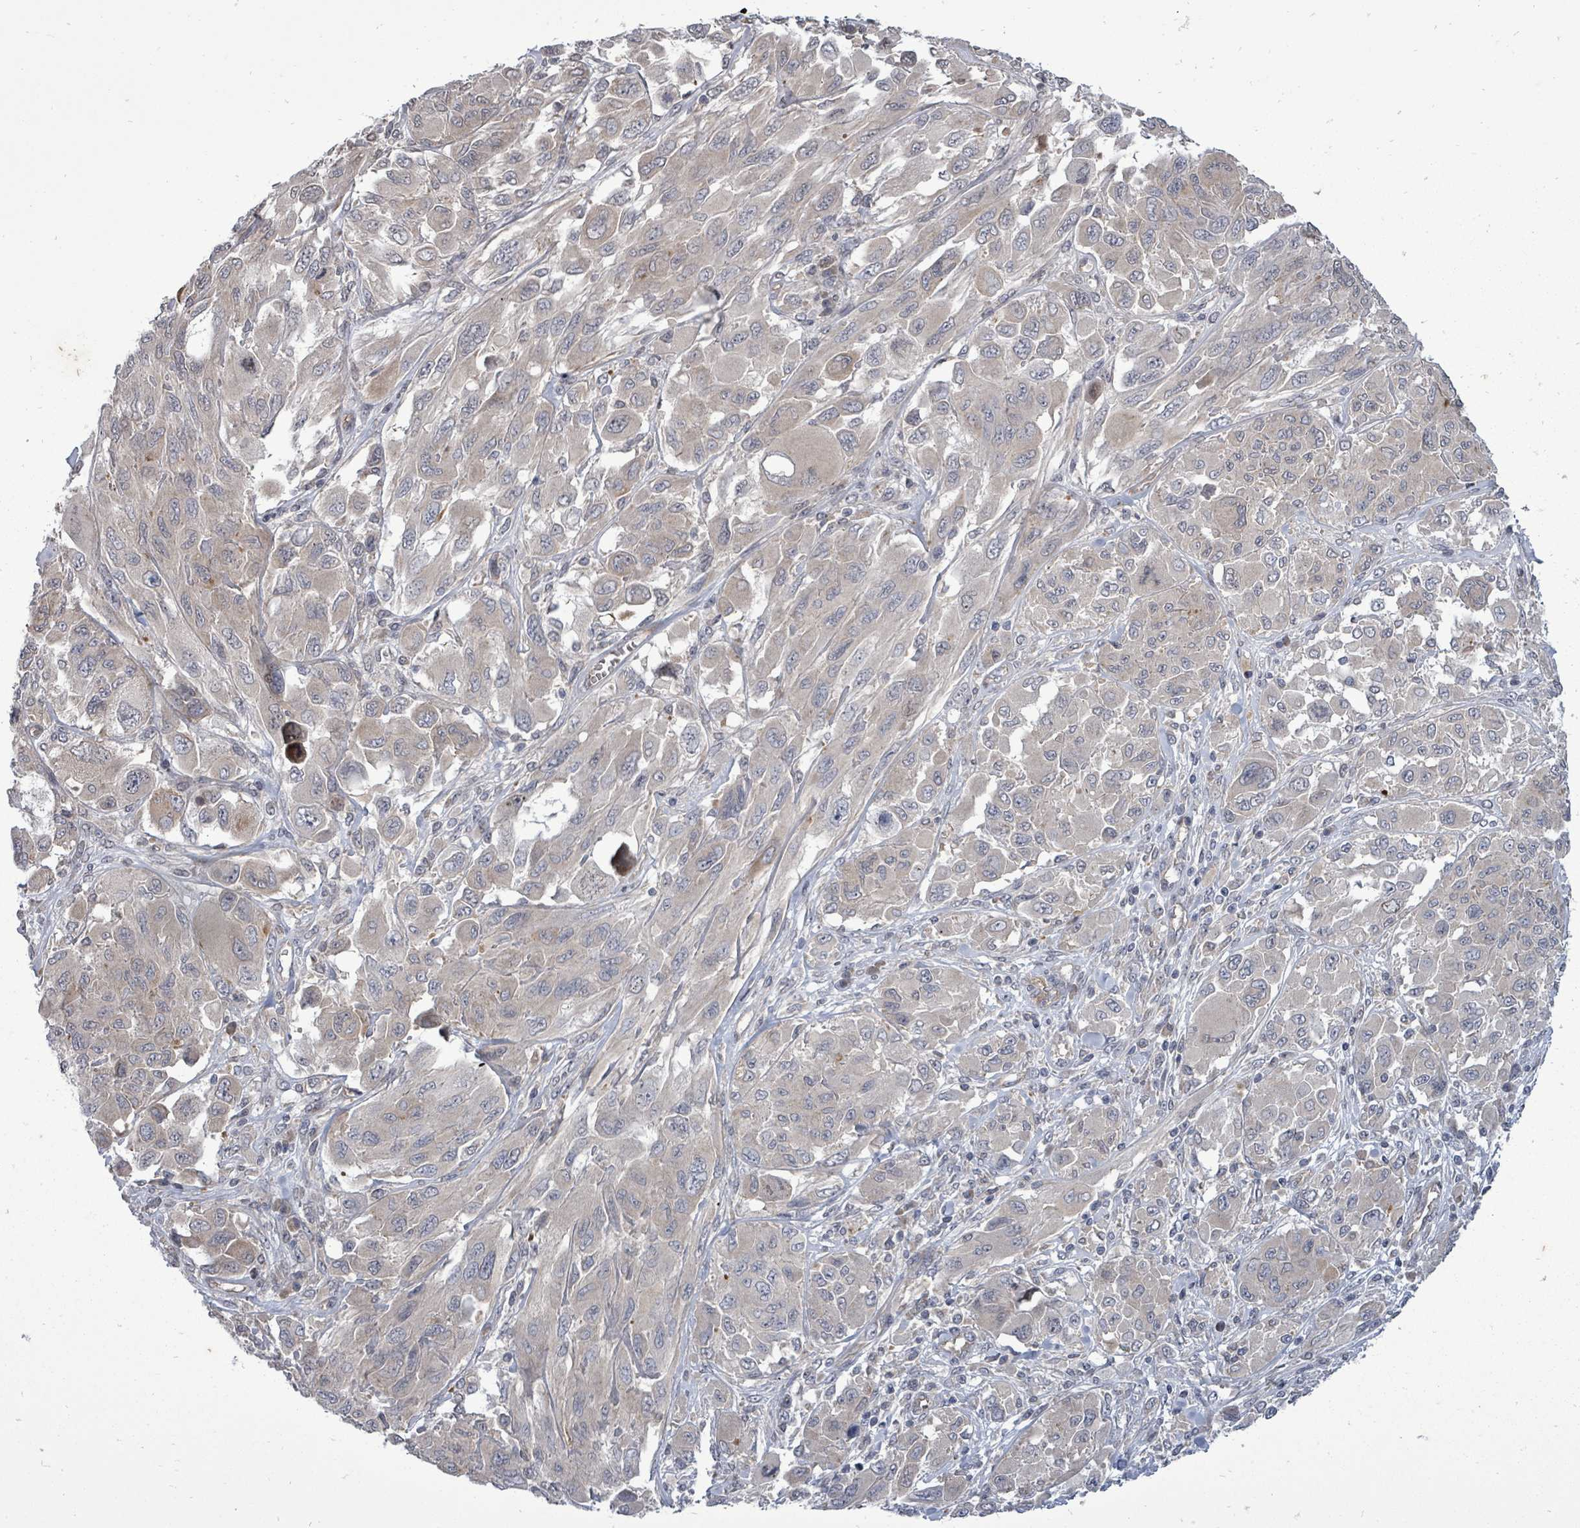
{"staining": {"intensity": "negative", "quantity": "none", "location": "none"}, "tissue": "melanoma", "cell_type": "Tumor cells", "image_type": "cancer", "snomed": [{"axis": "morphology", "description": "Malignant melanoma, NOS"}, {"axis": "topography", "description": "Skin"}], "caption": "Tumor cells are negative for brown protein staining in malignant melanoma.", "gene": "RALGAPB", "patient": {"sex": "female", "age": 91}}